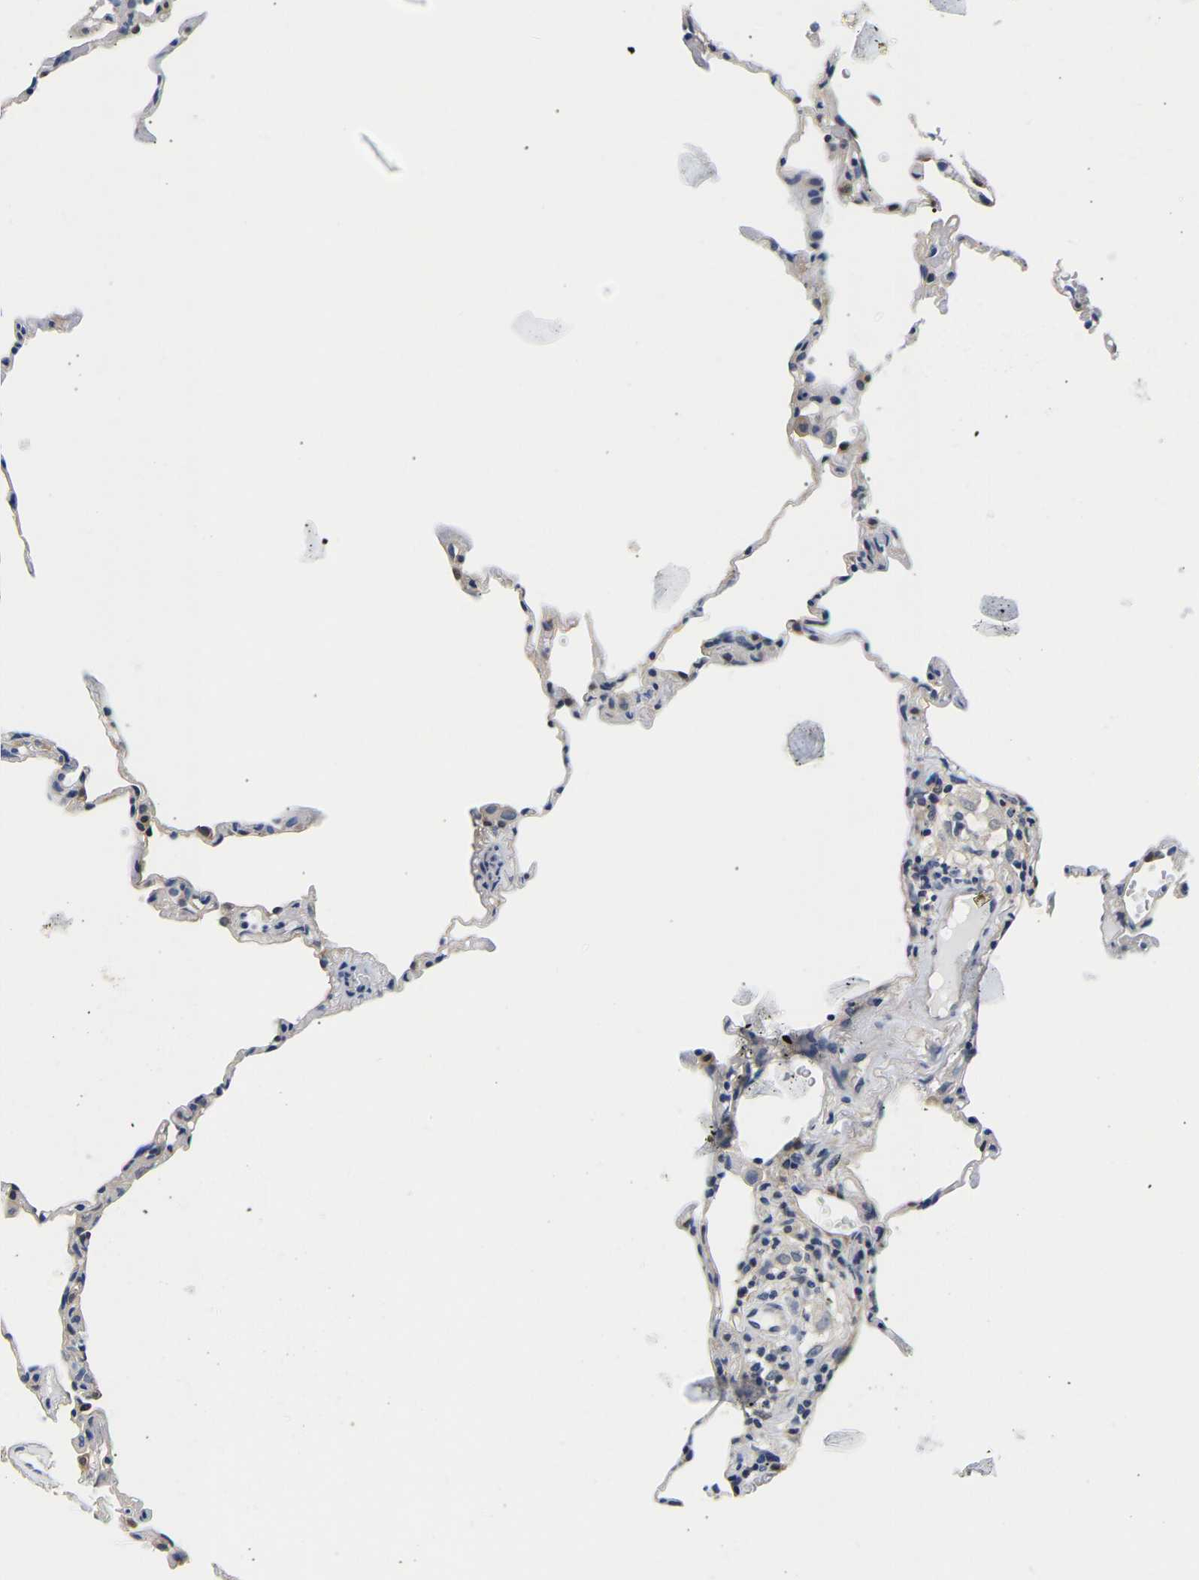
{"staining": {"intensity": "negative", "quantity": "none", "location": "none"}, "tissue": "lung", "cell_type": "Alveolar cells", "image_type": "normal", "snomed": [{"axis": "morphology", "description": "Normal tissue, NOS"}, {"axis": "topography", "description": "Lung"}], "caption": "Immunohistochemistry photomicrograph of unremarkable lung: human lung stained with DAB demonstrates no significant protein positivity in alveolar cells. (Brightfield microscopy of DAB (3,3'-diaminobenzidine) IHC at high magnification).", "gene": "UCHL3", "patient": {"sex": "male", "age": 59}}